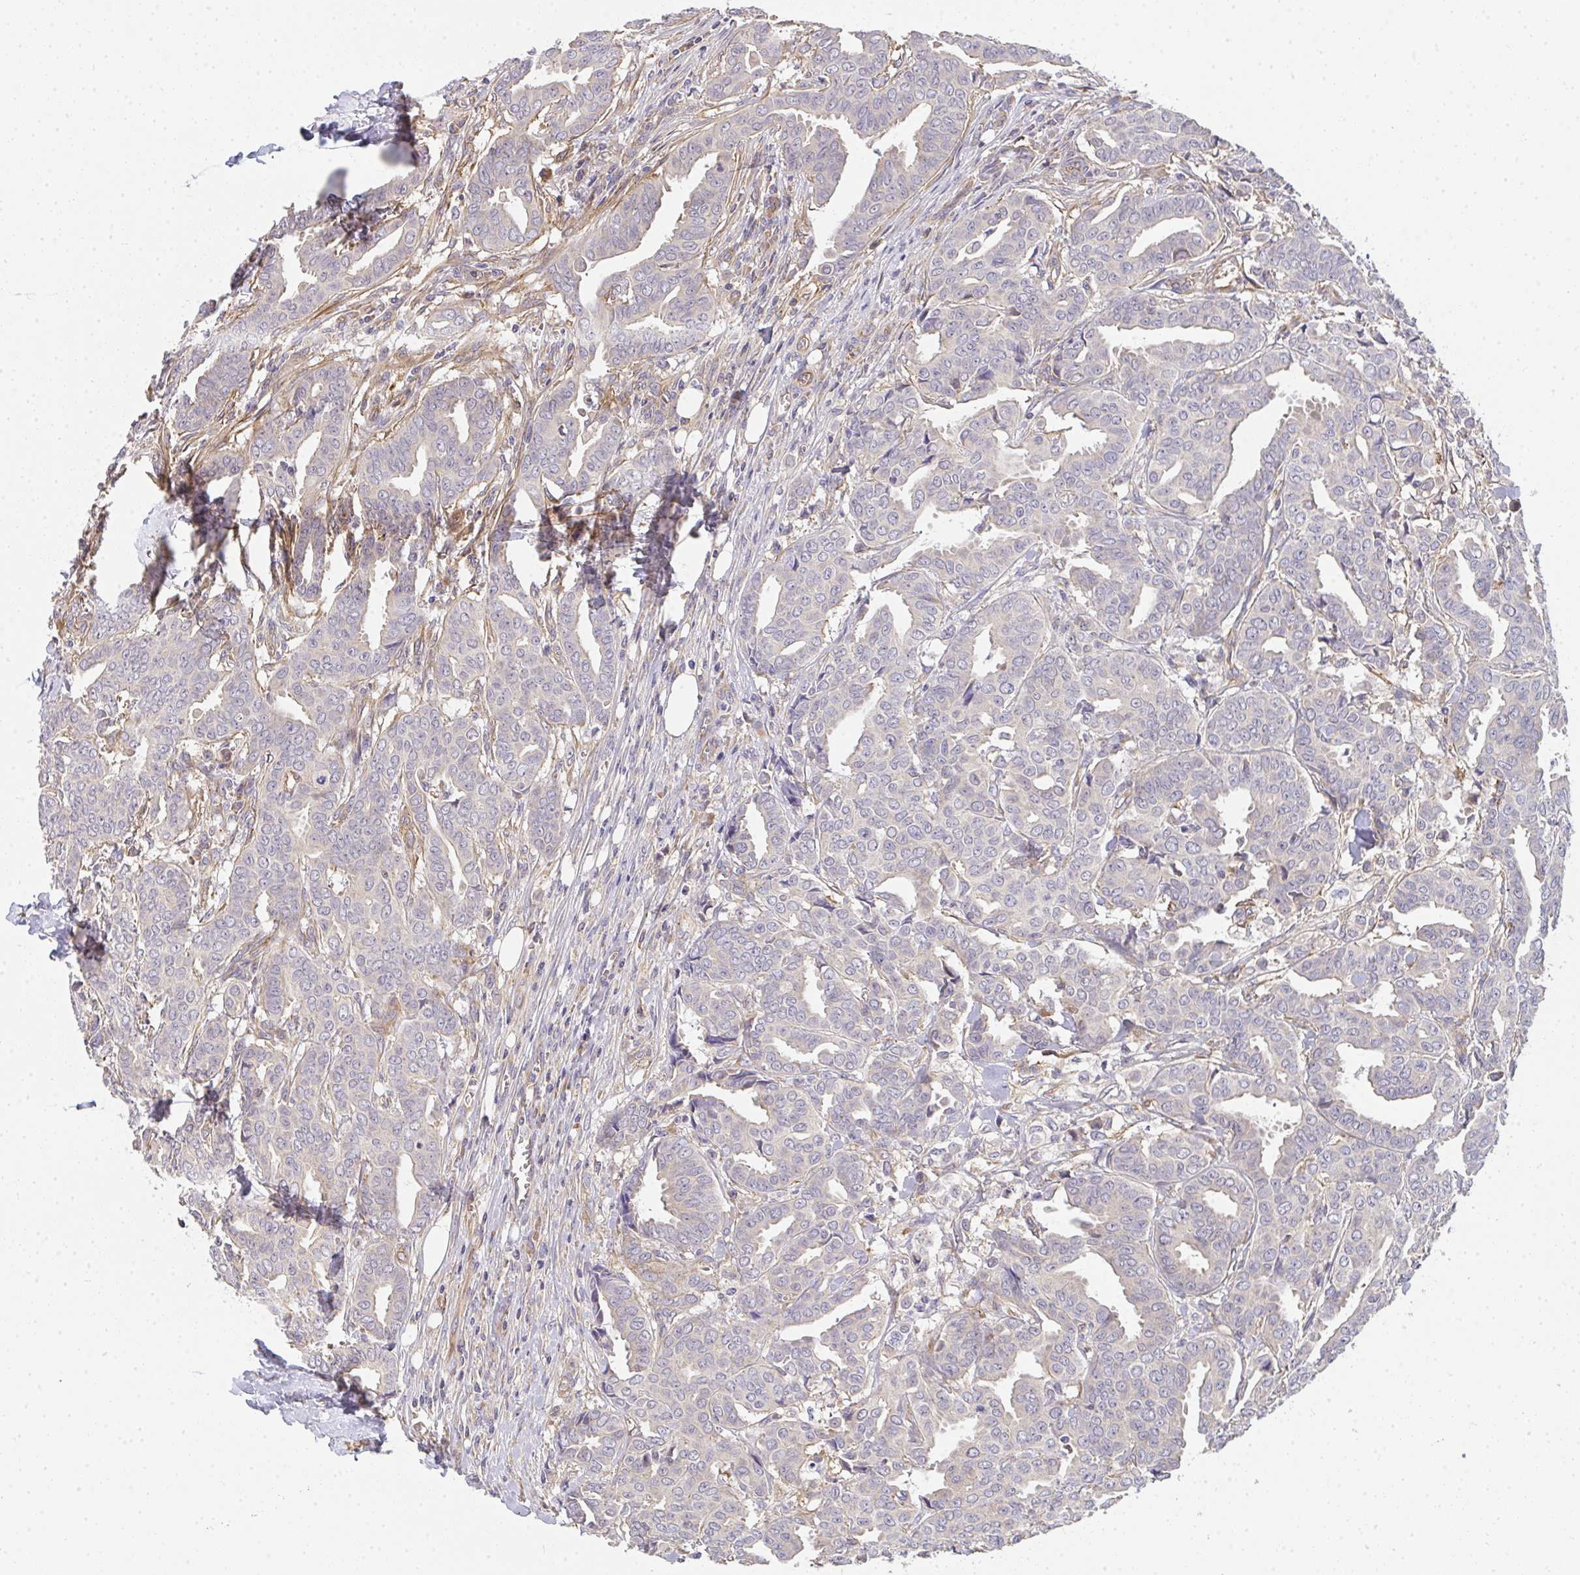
{"staining": {"intensity": "negative", "quantity": "none", "location": "none"}, "tissue": "breast cancer", "cell_type": "Tumor cells", "image_type": "cancer", "snomed": [{"axis": "morphology", "description": "Duct carcinoma"}, {"axis": "topography", "description": "Breast"}], "caption": "Tumor cells are negative for protein expression in human breast cancer.", "gene": "B4GALT6", "patient": {"sex": "female", "age": 45}}